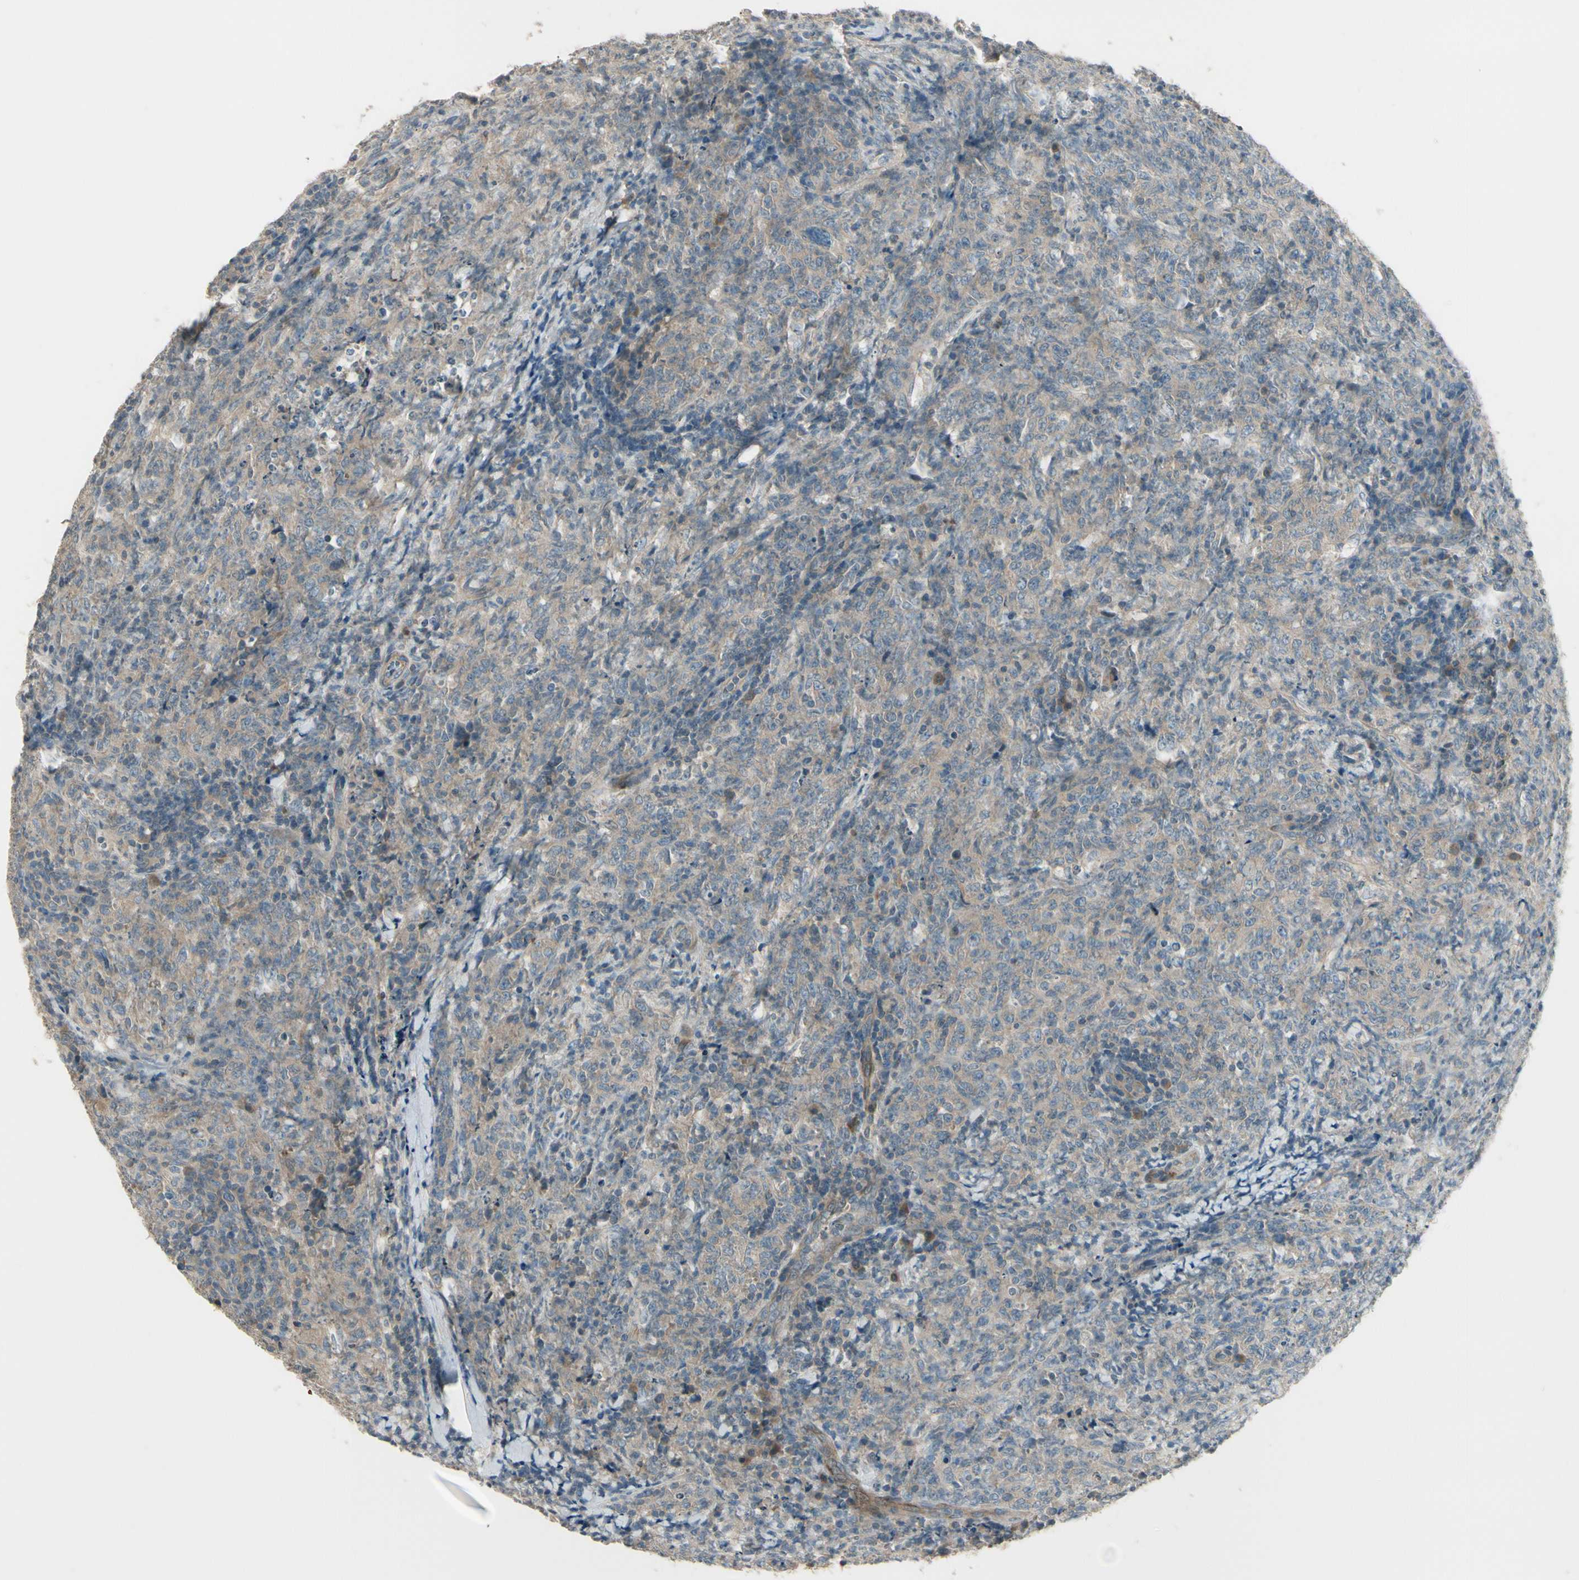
{"staining": {"intensity": "weak", "quantity": ">75%", "location": "cytoplasmic/membranous"}, "tissue": "lymphoma", "cell_type": "Tumor cells", "image_type": "cancer", "snomed": [{"axis": "morphology", "description": "Malignant lymphoma, non-Hodgkin's type, High grade"}, {"axis": "topography", "description": "Tonsil"}], "caption": "Brown immunohistochemical staining in human lymphoma displays weak cytoplasmic/membranous positivity in about >75% of tumor cells.", "gene": "PPP3CB", "patient": {"sex": "female", "age": 36}}